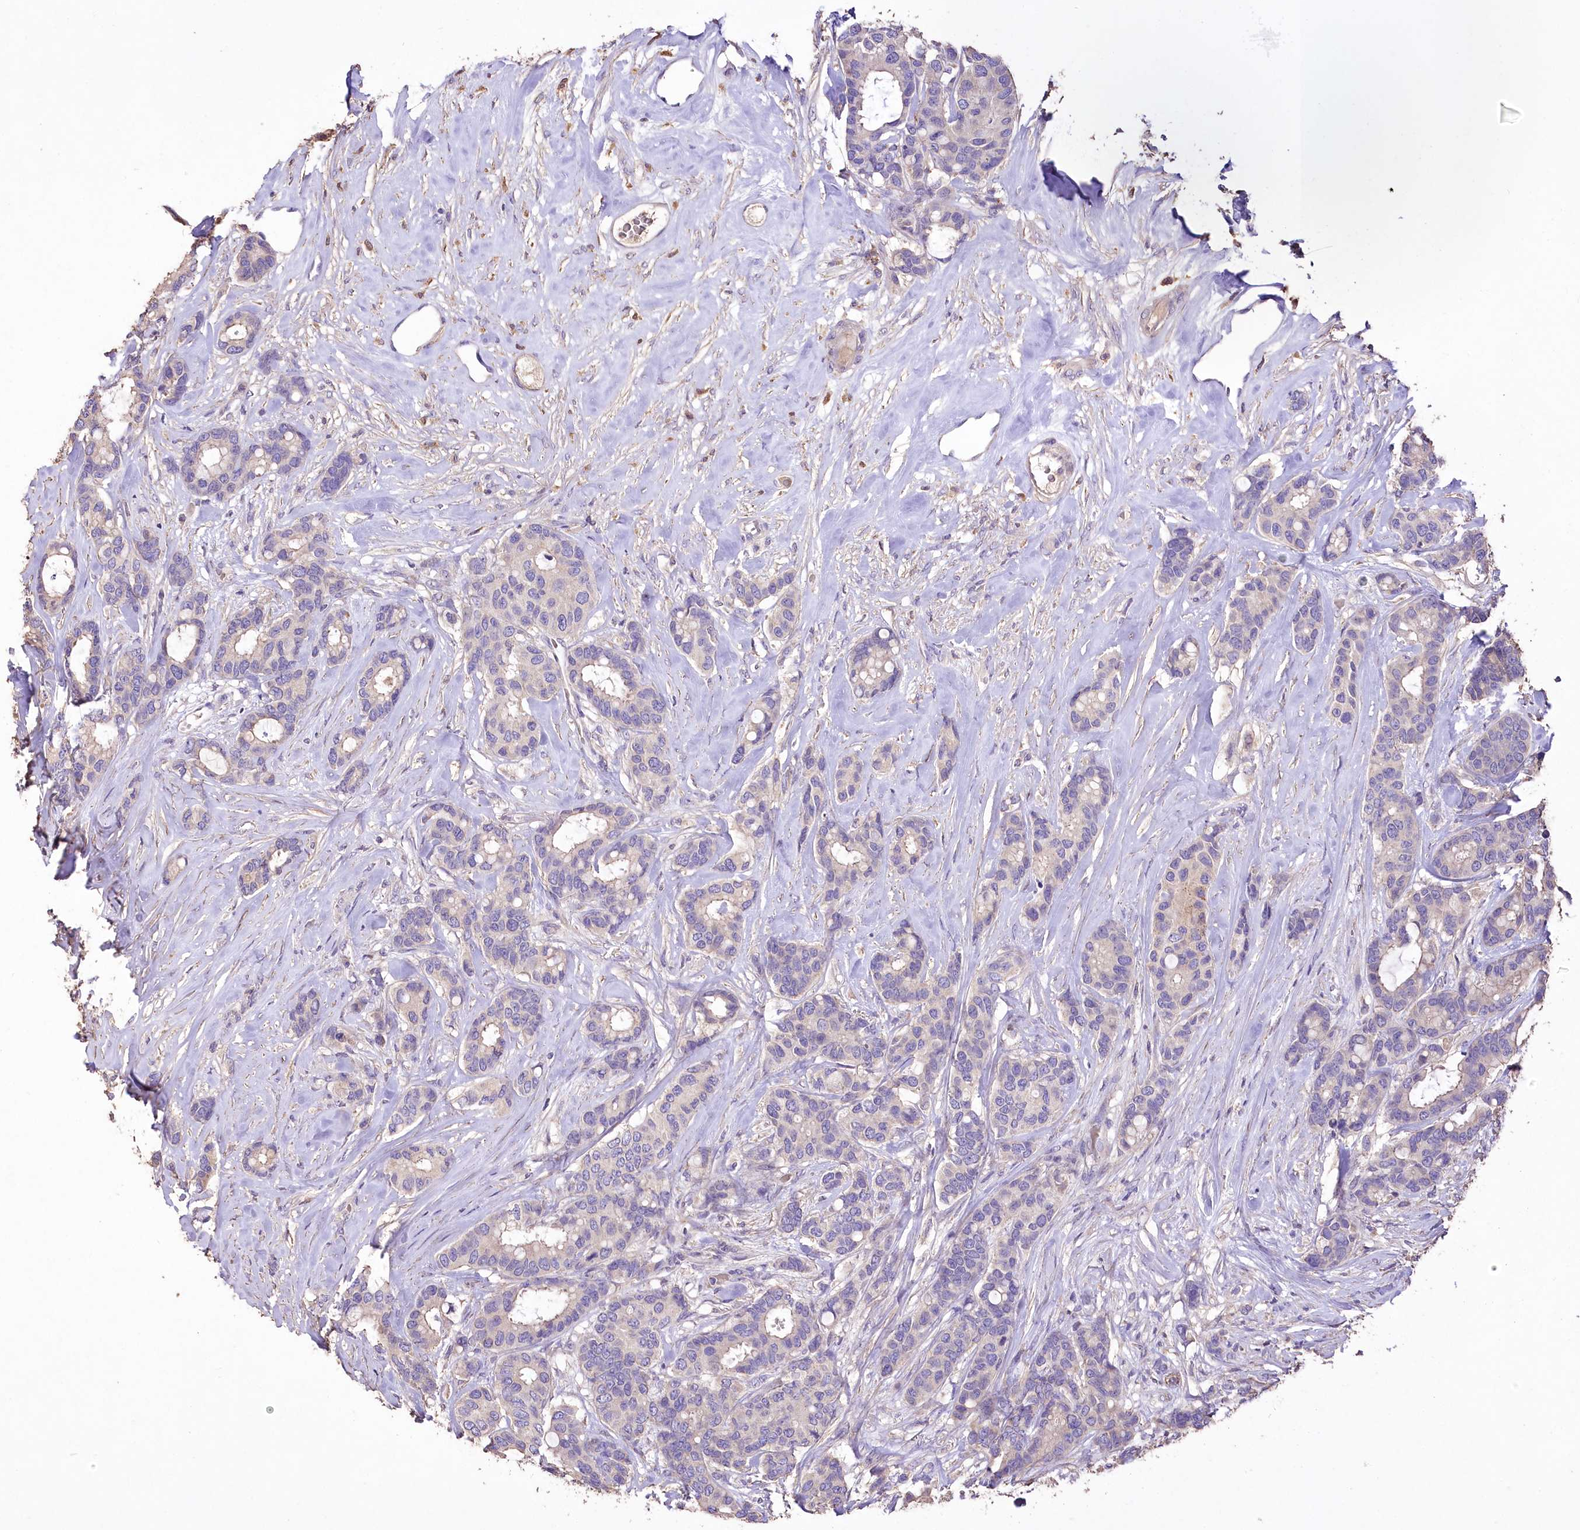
{"staining": {"intensity": "weak", "quantity": "25%-75%", "location": "cytoplasmic/membranous"}, "tissue": "breast cancer", "cell_type": "Tumor cells", "image_type": "cancer", "snomed": [{"axis": "morphology", "description": "Duct carcinoma"}, {"axis": "topography", "description": "Breast"}], "caption": "Protein analysis of breast cancer tissue displays weak cytoplasmic/membranous positivity in about 25%-75% of tumor cells.", "gene": "PCYOX1L", "patient": {"sex": "female", "age": 87}}